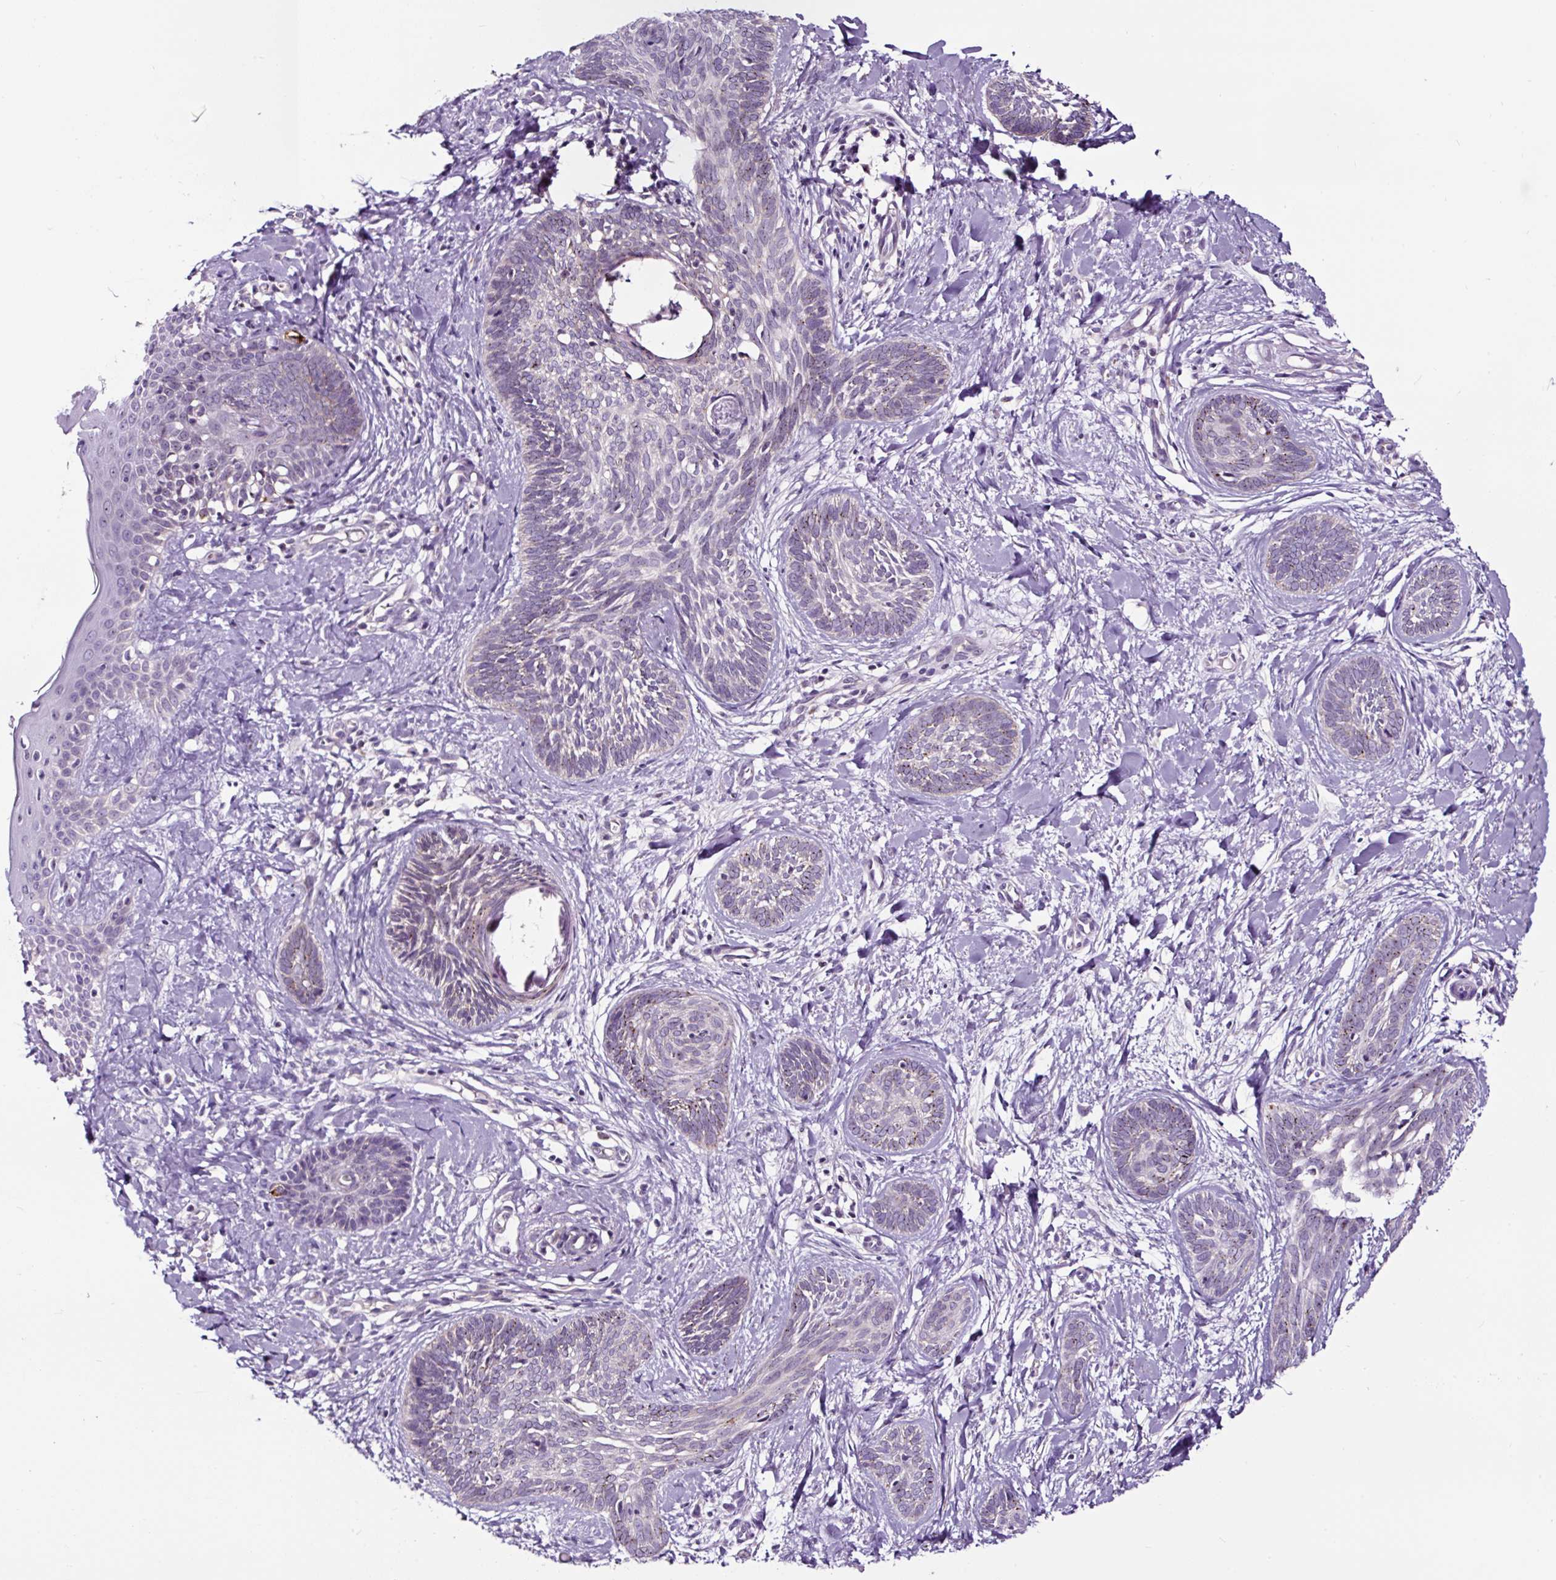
{"staining": {"intensity": "negative", "quantity": "none", "location": "none"}, "tissue": "skin cancer", "cell_type": "Tumor cells", "image_type": "cancer", "snomed": [{"axis": "morphology", "description": "Basal cell carcinoma"}, {"axis": "topography", "description": "Skin"}], "caption": "High power microscopy image of an IHC photomicrograph of basal cell carcinoma (skin), revealing no significant positivity in tumor cells.", "gene": "NOM1", "patient": {"sex": "female", "age": 81}}